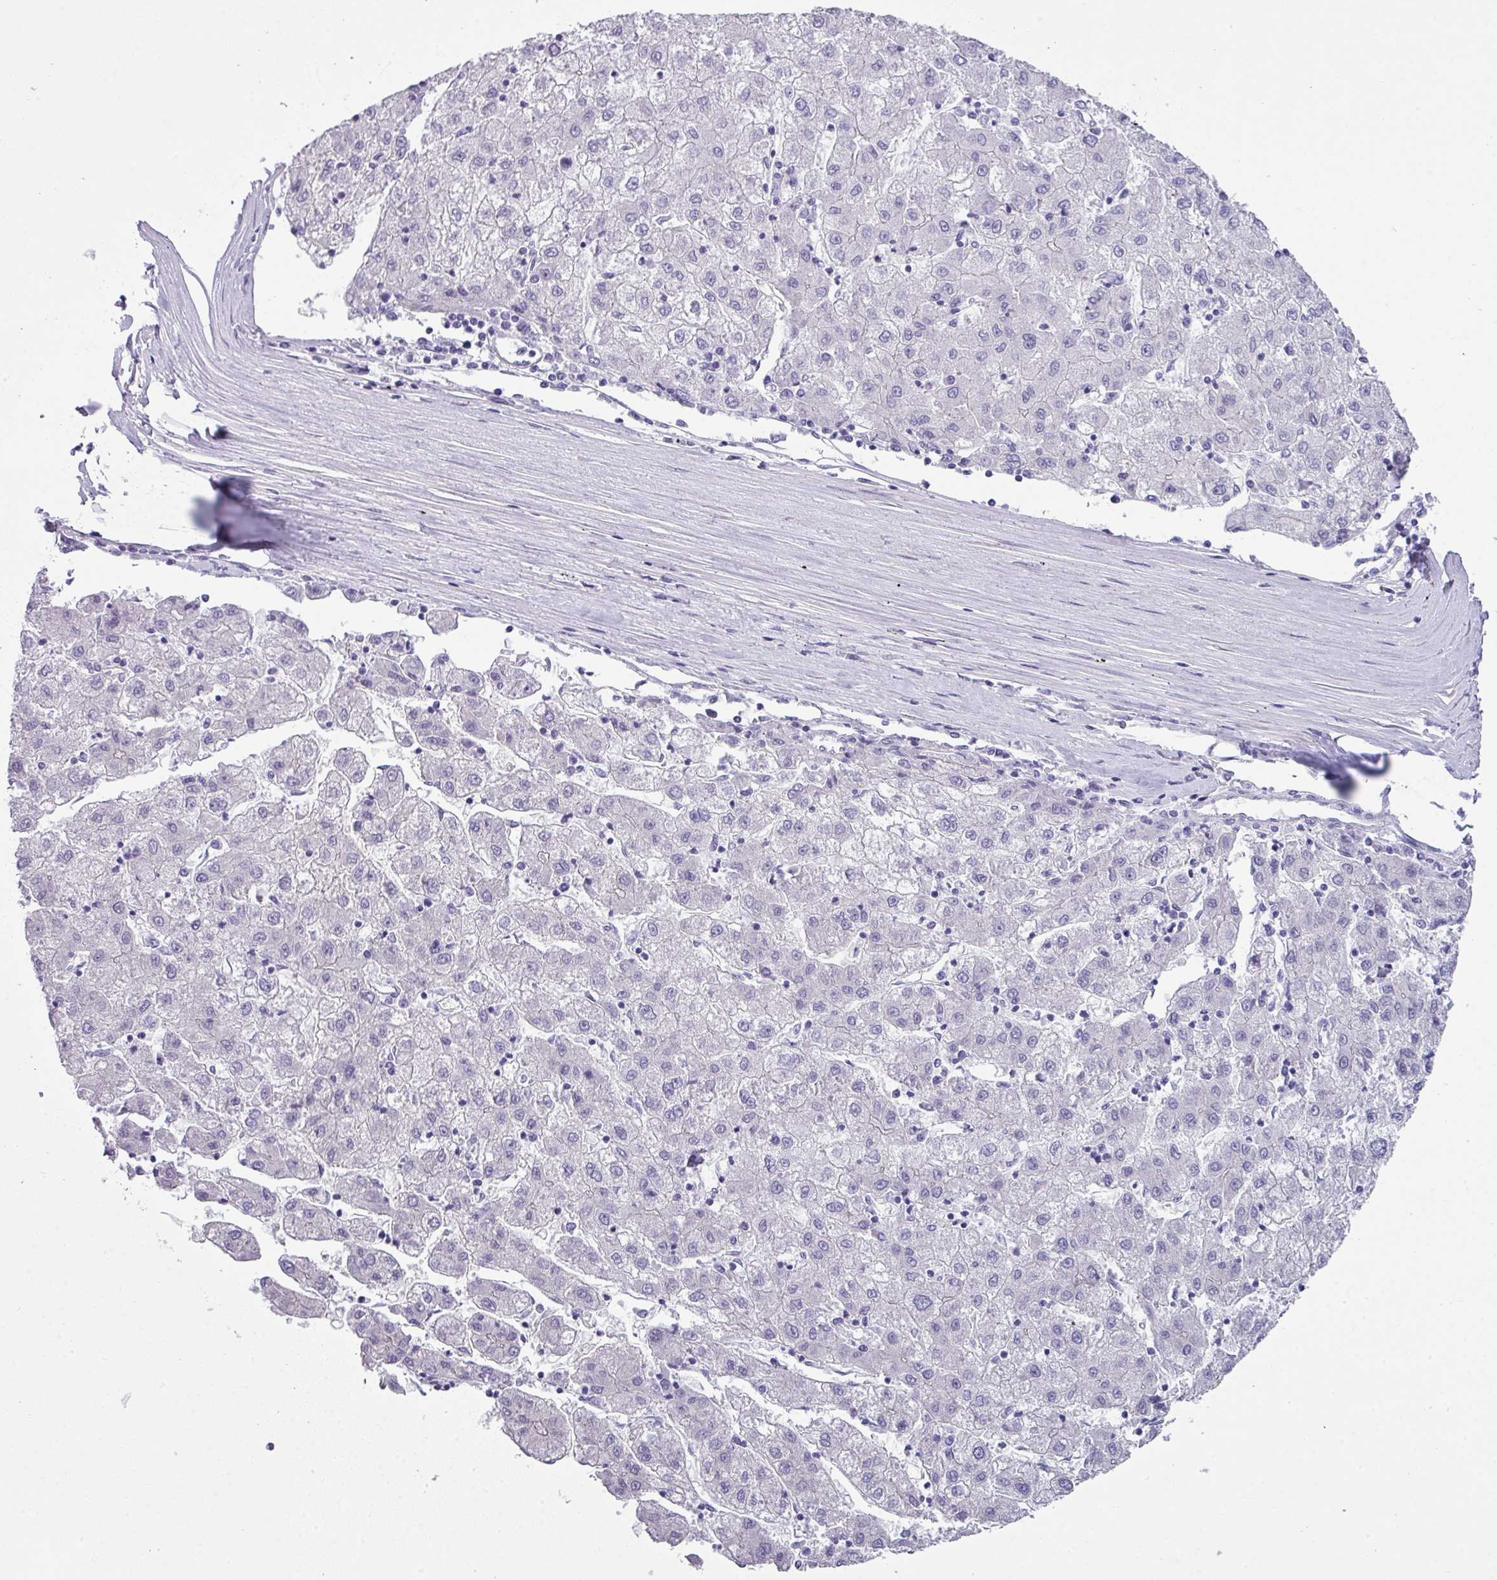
{"staining": {"intensity": "negative", "quantity": "none", "location": "none"}, "tissue": "liver cancer", "cell_type": "Tumor cells", "image_type": "cancer", "snomed": [{"axis": "morphology", "description": "Carcinoma, Hepatocellular, NOS"}, {"axis": "topography", "description": "Liver"}], "caption": "Immunohistochemistry (IHC) of human liver cancer exhibits no expression in tumor cells. The staining is performed using DAB (3,3'-diaminobenzidine) brown chromogen with nuclei counter-stained in using hematoxylin.", "gene": "PALS2", "patient": {"sex": "male", "age": 72}}